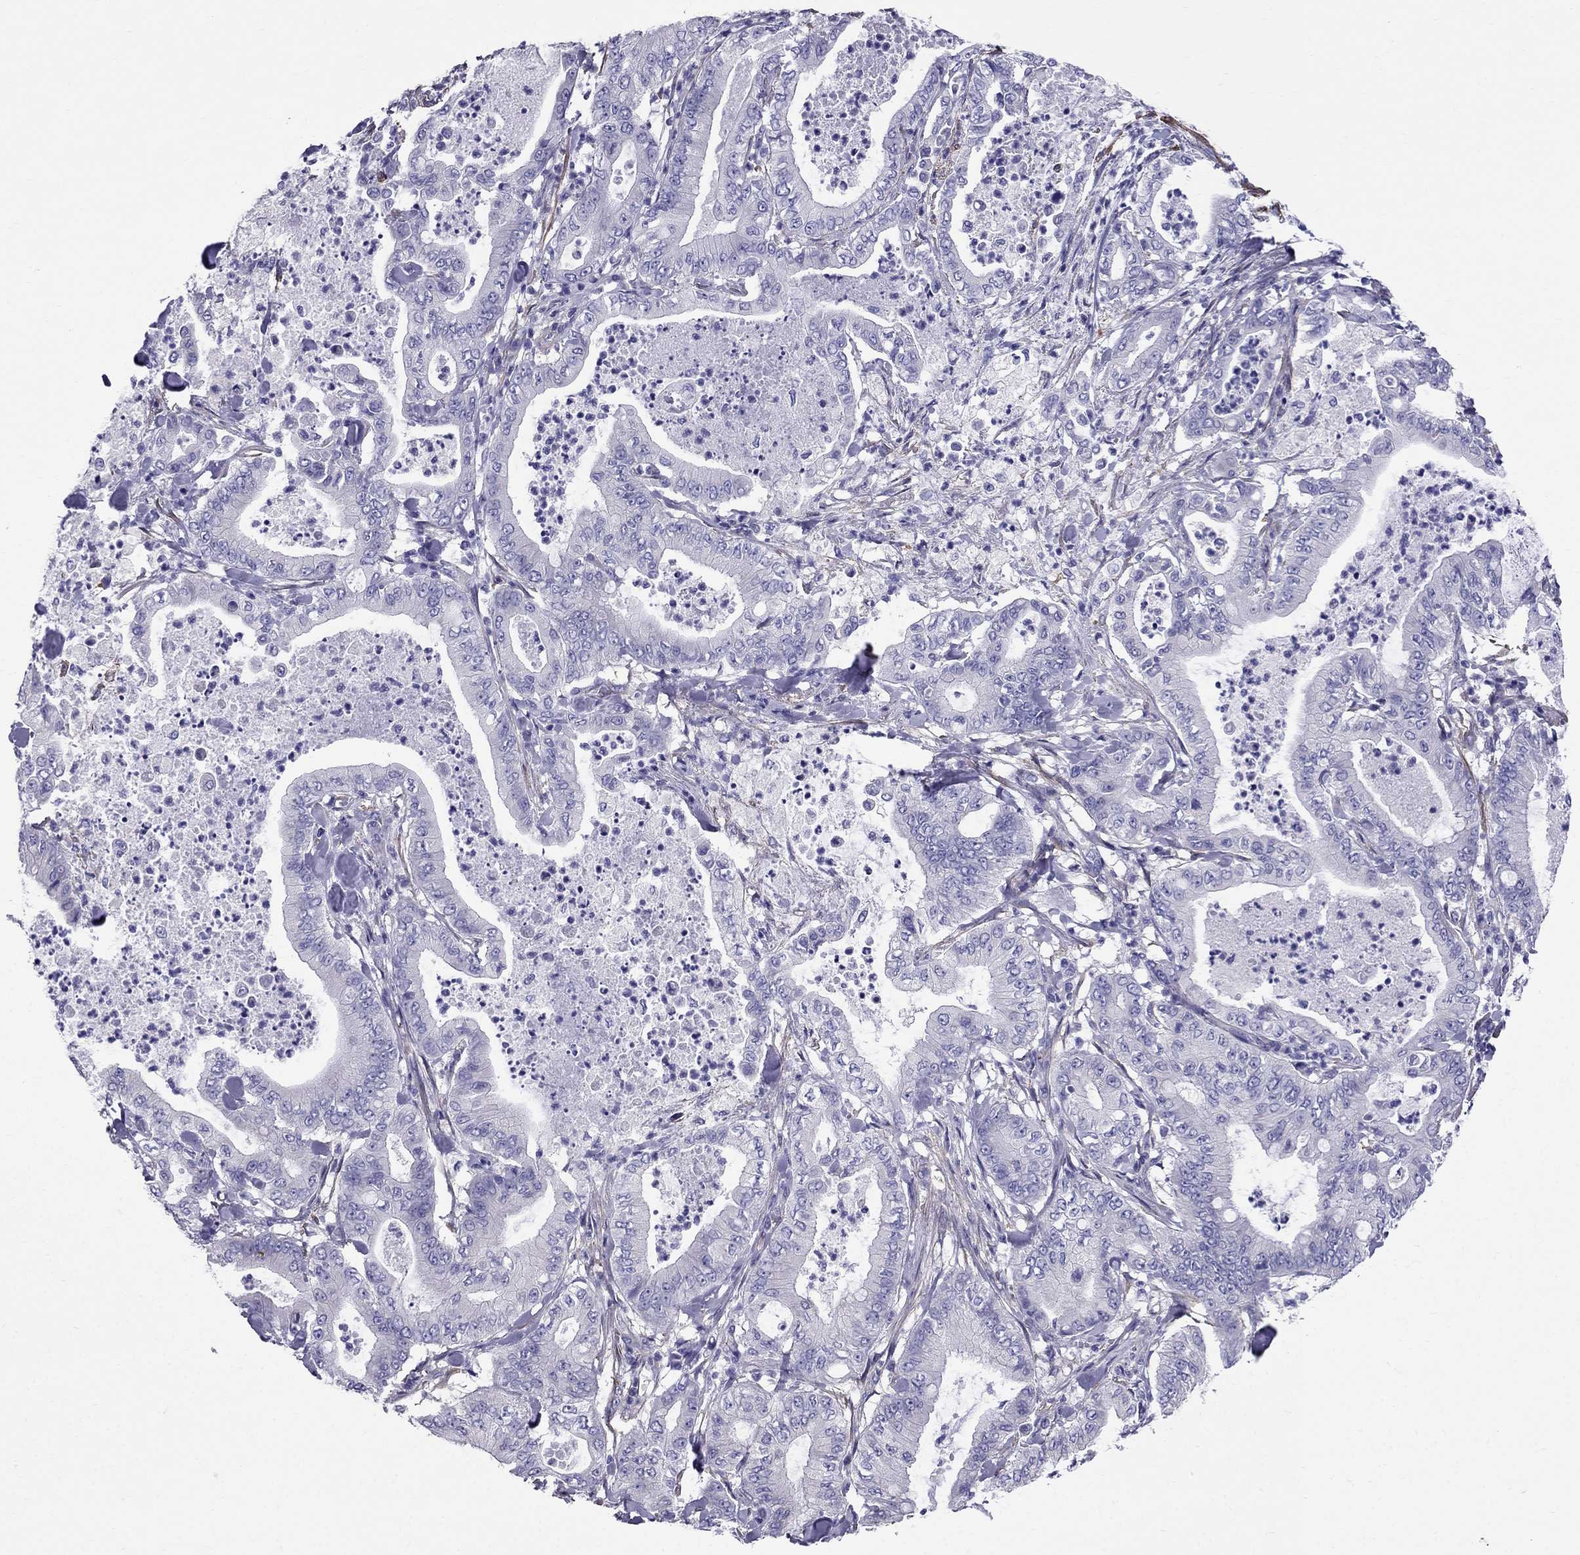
{"staining": {"intensity": "negative", "quantity": "none", "location": "none"}, "tissue": "pancreatic cancer", "cell_type": "Tumor cells", "image_type": "cancer", "snomed": [{"axis": "morphology", "description": "Adenocarcinoma, NOS"}, {"axis": "topography", "description": "Pancreas"}], "caption": "The histopathology image exhibits no significant staining in tumor cells of pancreatic adenocarcinoma.", "gene": "GPR50", "patient": {"sex": "male", "age": 71}}